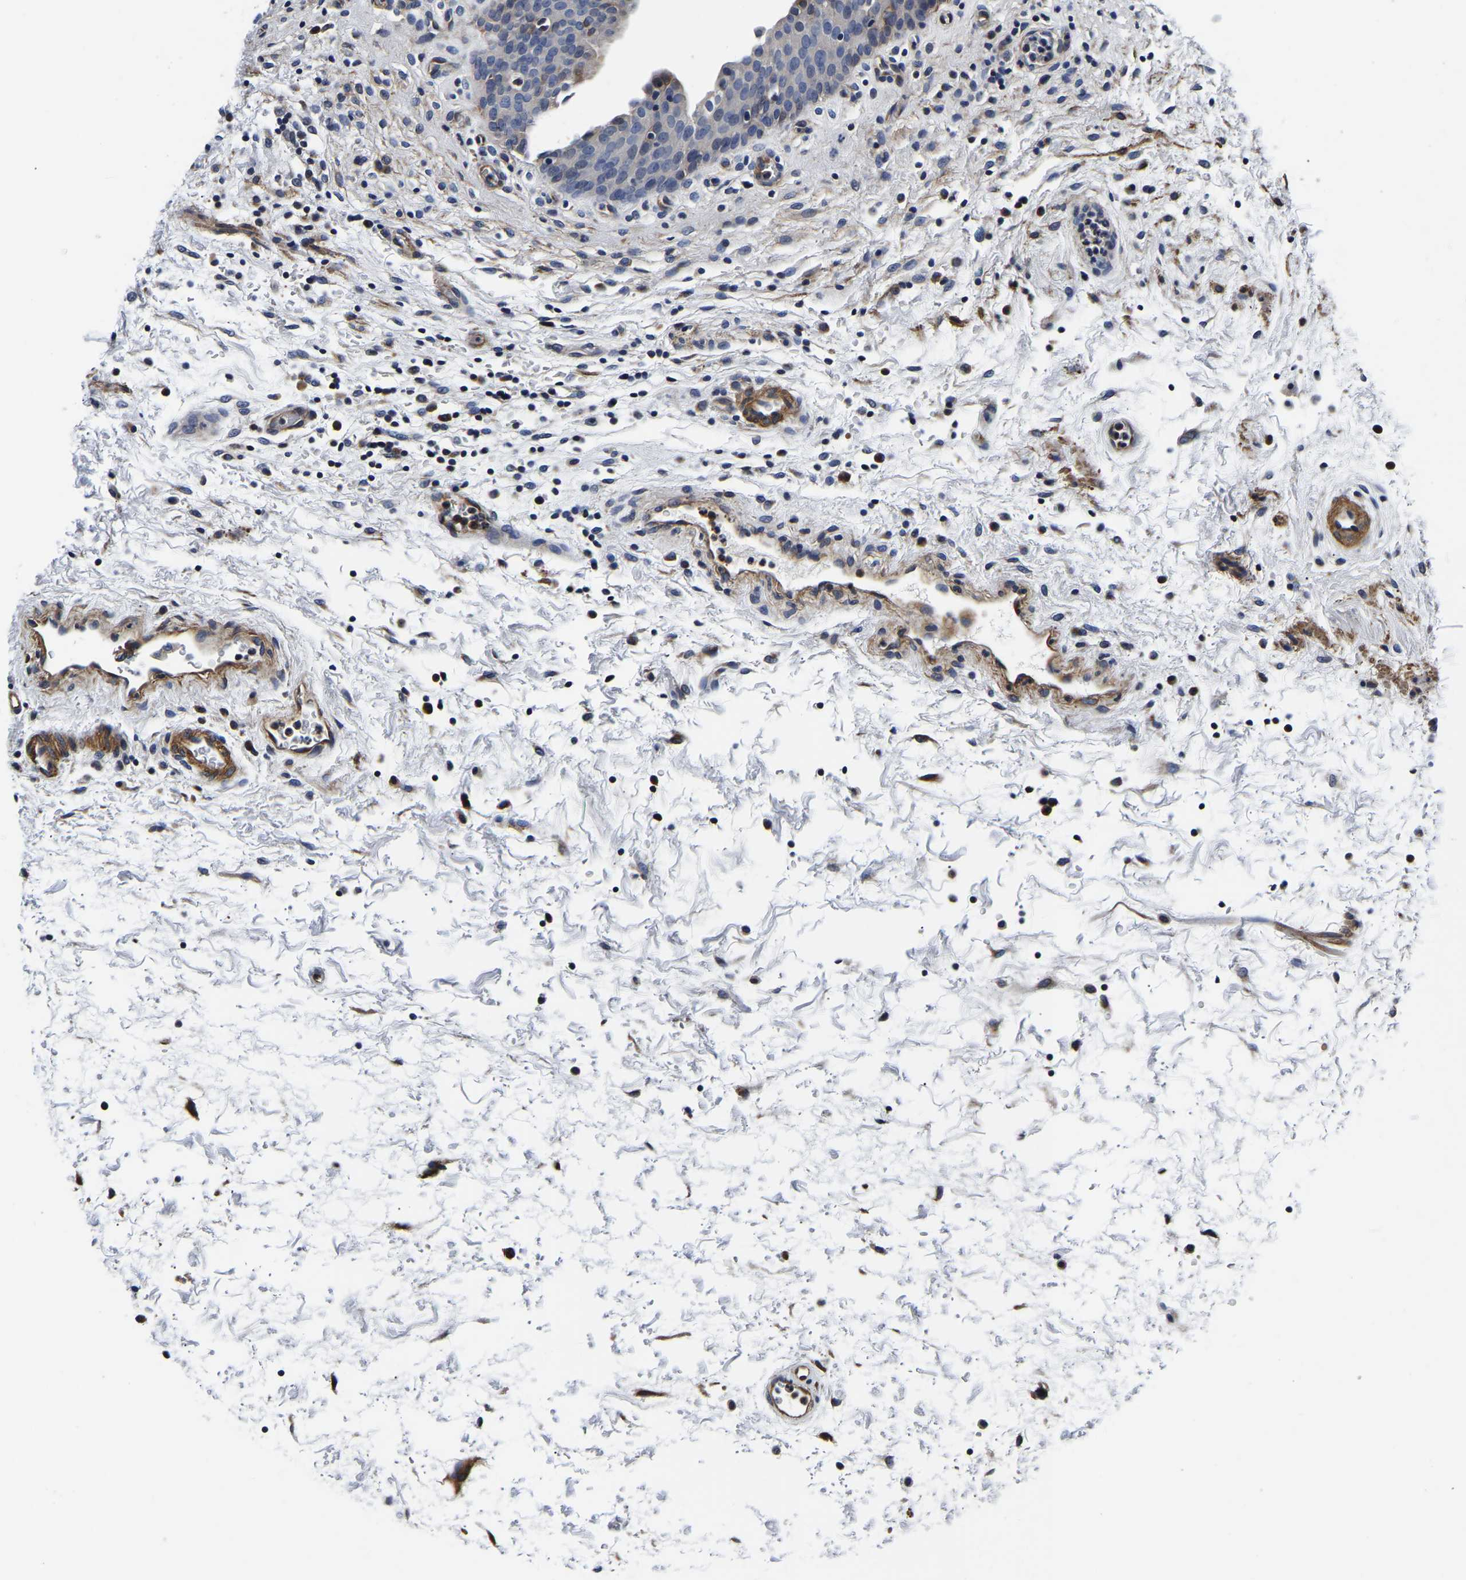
{"staining": {"intensity": "negative", "quantity": "none", "location": "none"}, "tissue": "urinary bladder", "cell_type": "Urothelial cells", "image_type": "normal", "snomed": [{"axis": "morphology", "description": "Normal tissue, NOS"}, {"axis": "topography", "description": "Urinary bladder"}], "caption": "Normal urinary bladder was stained to show a protein in brown. There is no significant positivity in urothelial cells. The staining was performed using DAB to visualize the protein expression in brown, while the nuclei were stained in blue with hematoxylin (Magnification: 20x).", "gene": "KCTD17", "patient": {"sex": "male", "age": 37}}